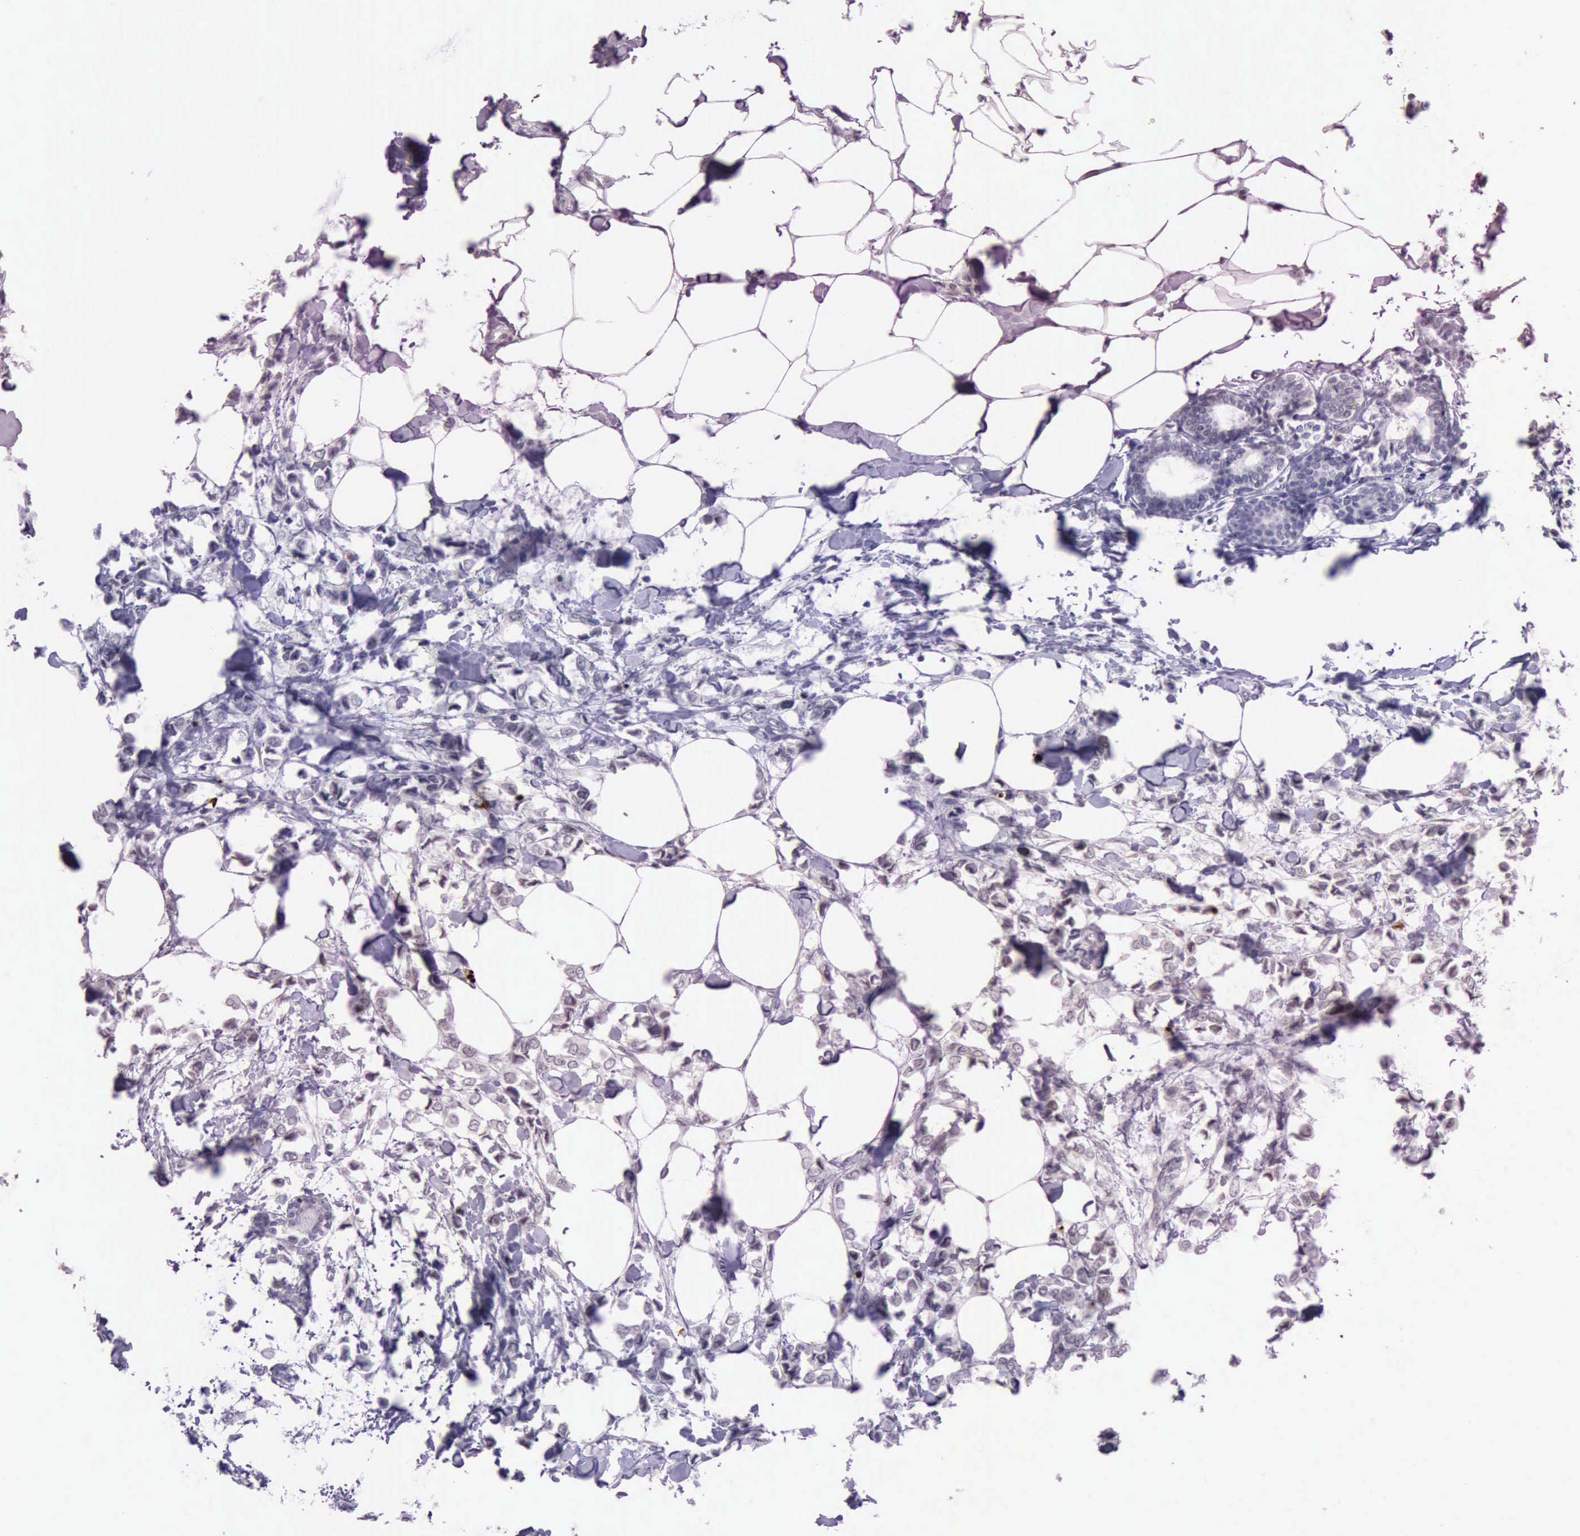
{"staining": {"intensity": "strong", "quantity": "<25%", "location": "nuclear"}, "tissue": "breast cancer", "cell_type": "Tumor cells", "image_type": "cancer", "snomed": [{"axis": "morphology", "description": "Lobular carcinoma"}, {"axis": "topography", "description": "Breast"}], "caption": "The histopathology image exhibits a brown stain indicating the presence of a protein in the nuclear of tumor cells in lobular carcinoma (breast).", "gene": "PARP1", "patient": {"sex": "female", "age": 51}}